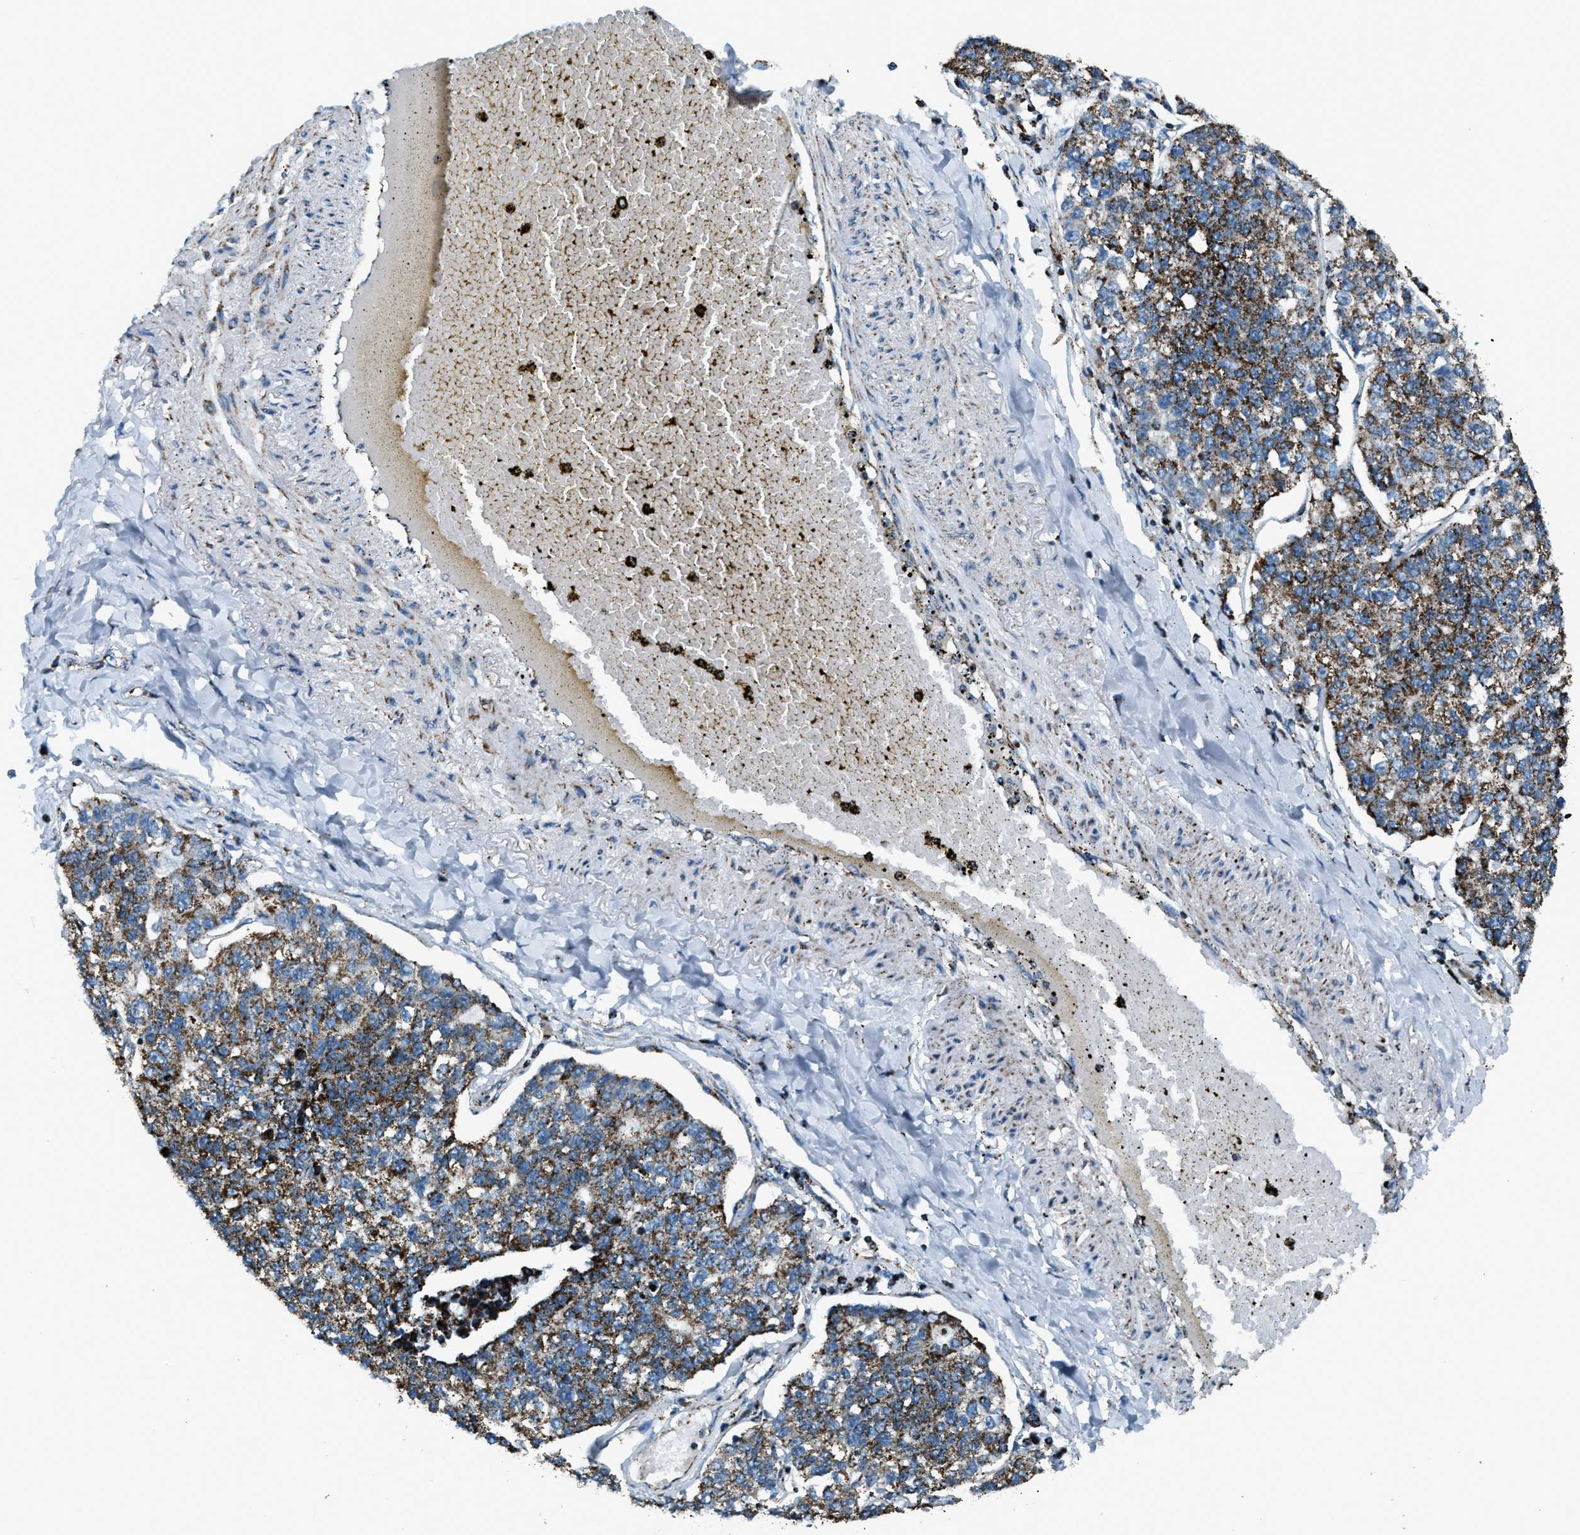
{"staining": {"intensity": "strong", "quantity": ">75%", "location": "cytoplasmic/membranous"}, "tissue": "lung cancer", "cell_type": "Tumor cells", "image_type": "cancer", "snomed": [{"axis": "morphology", "description": "Adenocarcinoma, NOS"}, {"axis": "topography", "description": "Lung"}], "caption": "DAB immunohistochemical staining of human lung cancer demonstrates strong cytoplasmic/membranous protein staining in about >75% of tumor cells. Nuclei are stained in blue.", "gene": "MDH2", "patient": {"sex": "male", "age": 49}}